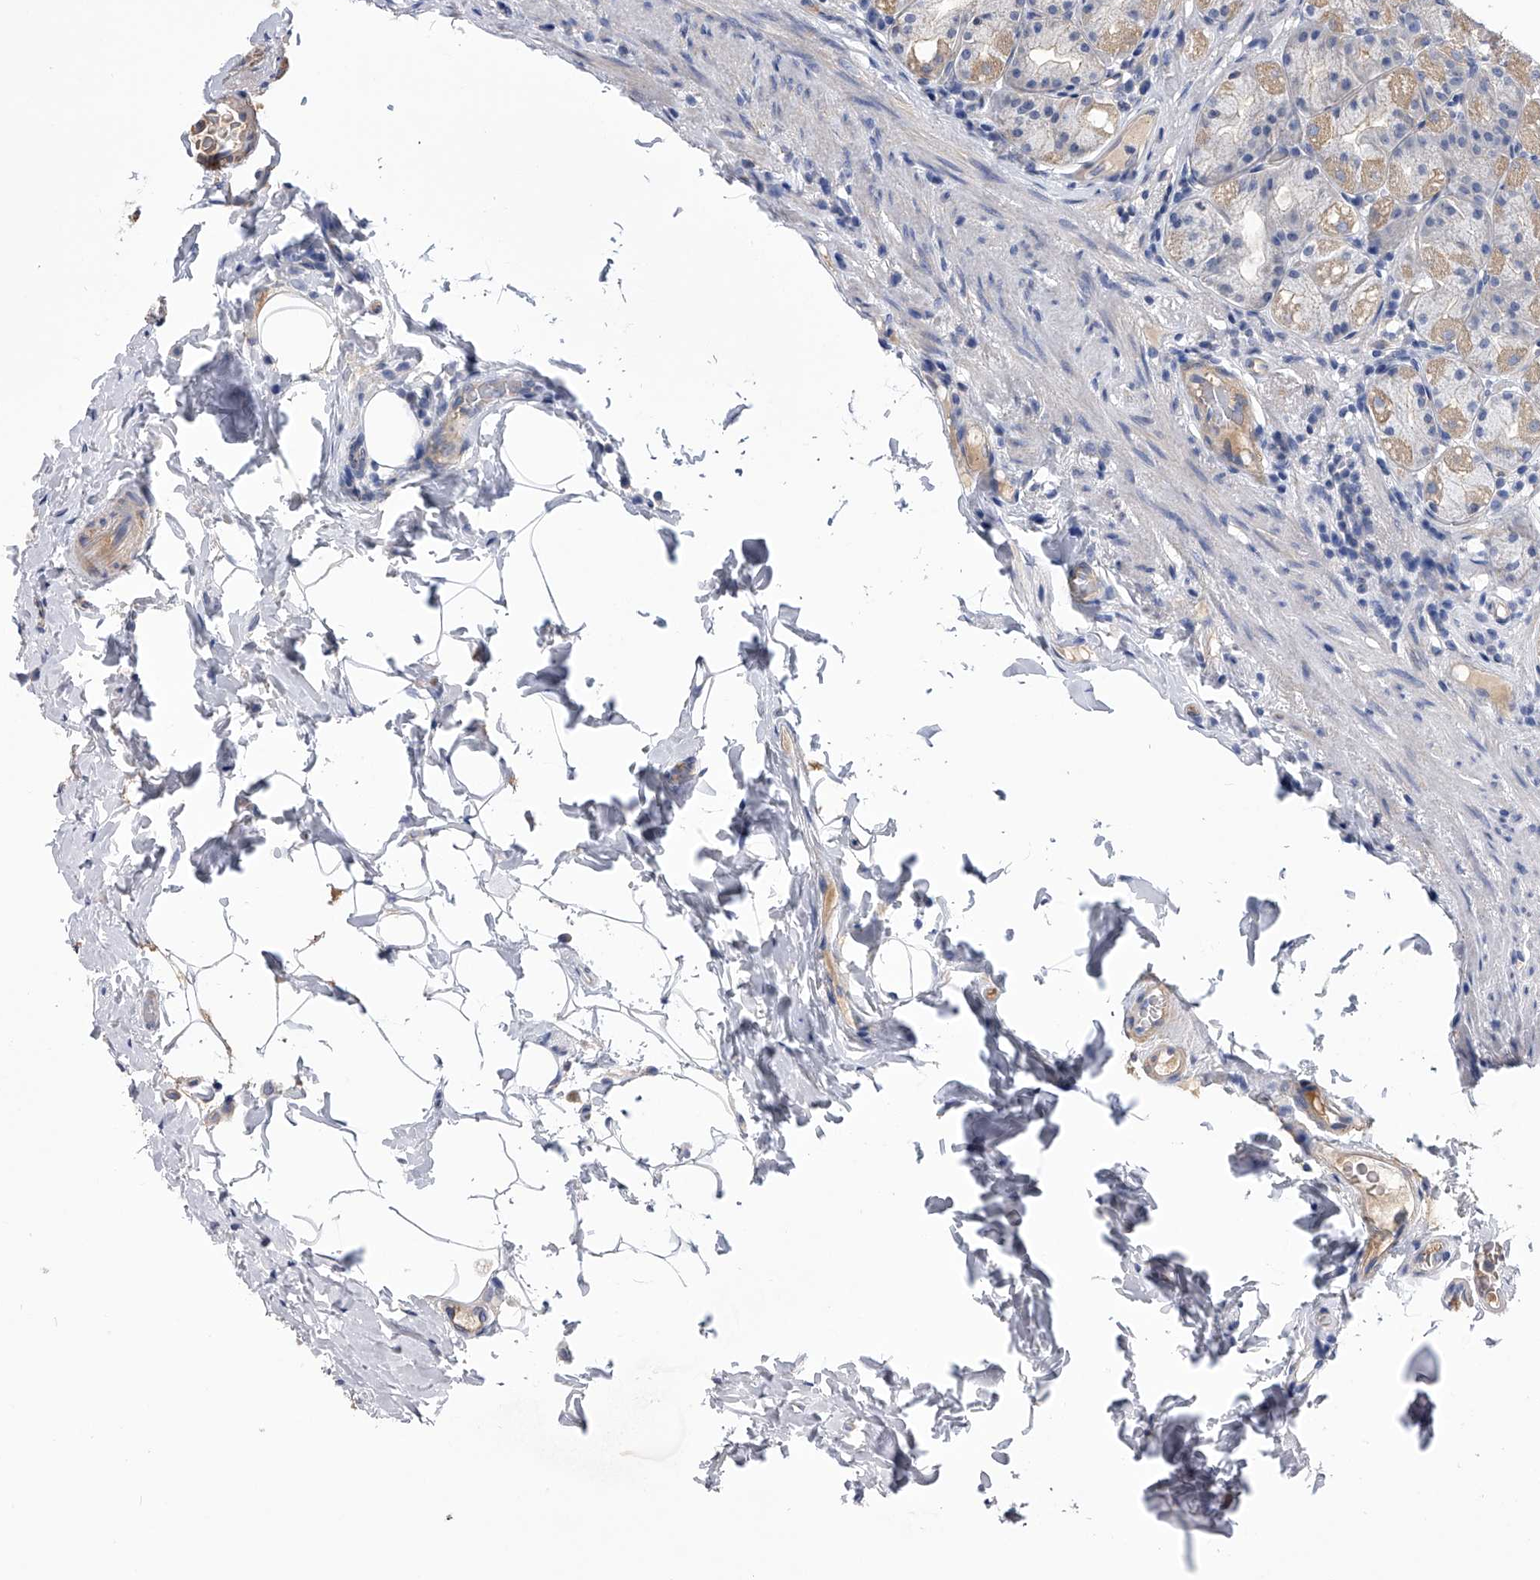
{"staining": {"intensity": "moderate", "quantity": "25%-75%", "location": "cytoplasmic/membranous"}, "tissue": "stomach", "cell_type": "Glandular cells", "image_type": "normal", "snomed": [{"axis": "morphology", "description": "Normal tissue, NOS"}, {"axis": "topography", "description": "Stomach, upper"}], "caption": "Protein analysis of benign stomach reveals moderate cytoplasmic/membranous staining in approximately 25%-75% of glandular cells.", "gene": "CUL7", "patient": {"sex": "male", "age": 68}}